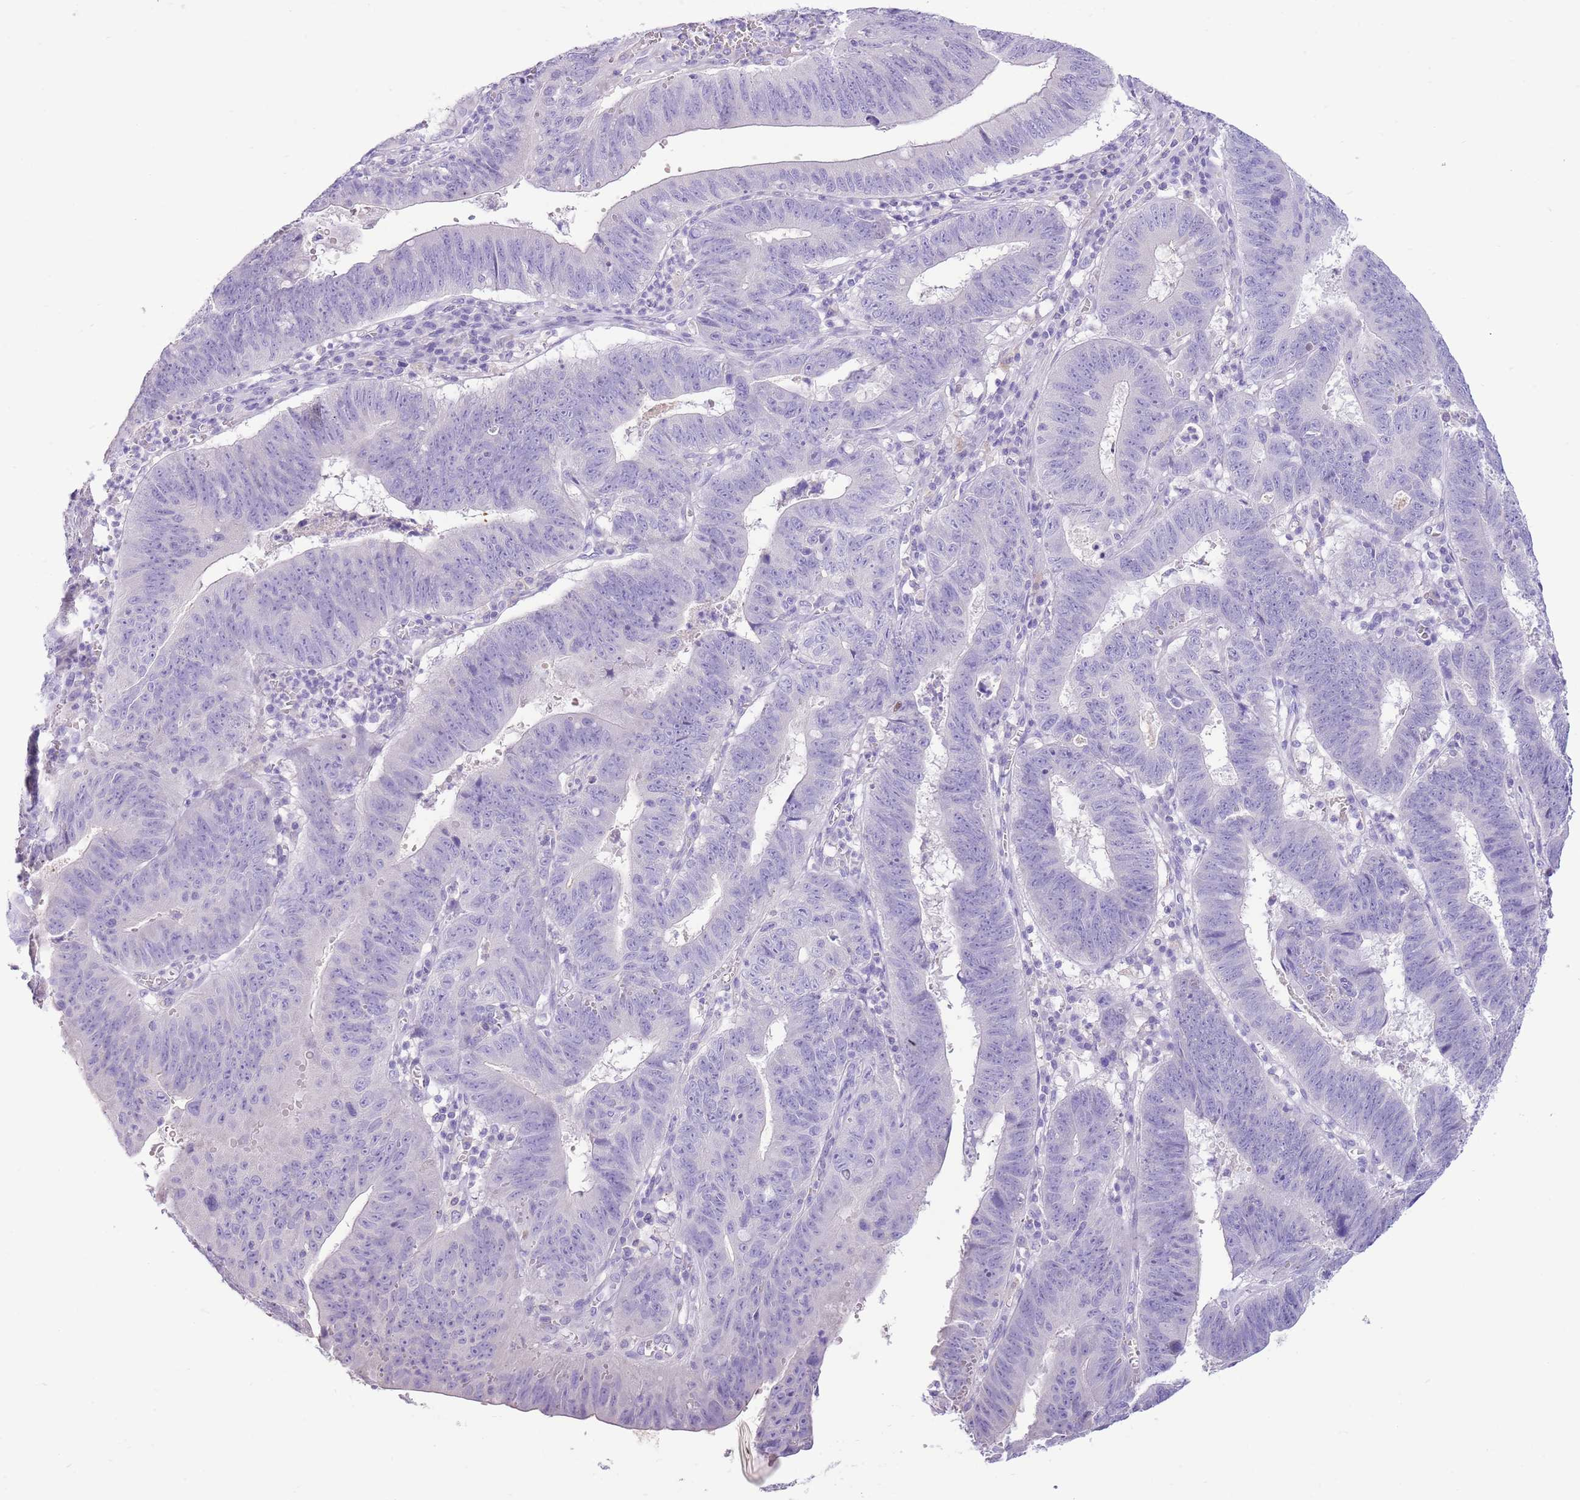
{"staining": {"intensity": "negative", "quantity": "none", "location": "none"}, "tissue": "stomach cancer", "cell_type": "Tumor cells", "image_type": "cancer", "snomed": [{"axis": "morphology", "description": "Adenocarcinoma, NOS"}, {"axis": "topography", "description": "Stomach"}], "caption": "Tumor cells are negative for protein expression in human stomach adenocarcinoma. The staining is performed using DAB (3,3'-diaminobenzidine) brown chromogen with nuclei counter-stained in using hematoxylin.", "gene": "TOX2", "patient": {"sex": "male", "age": 59}}